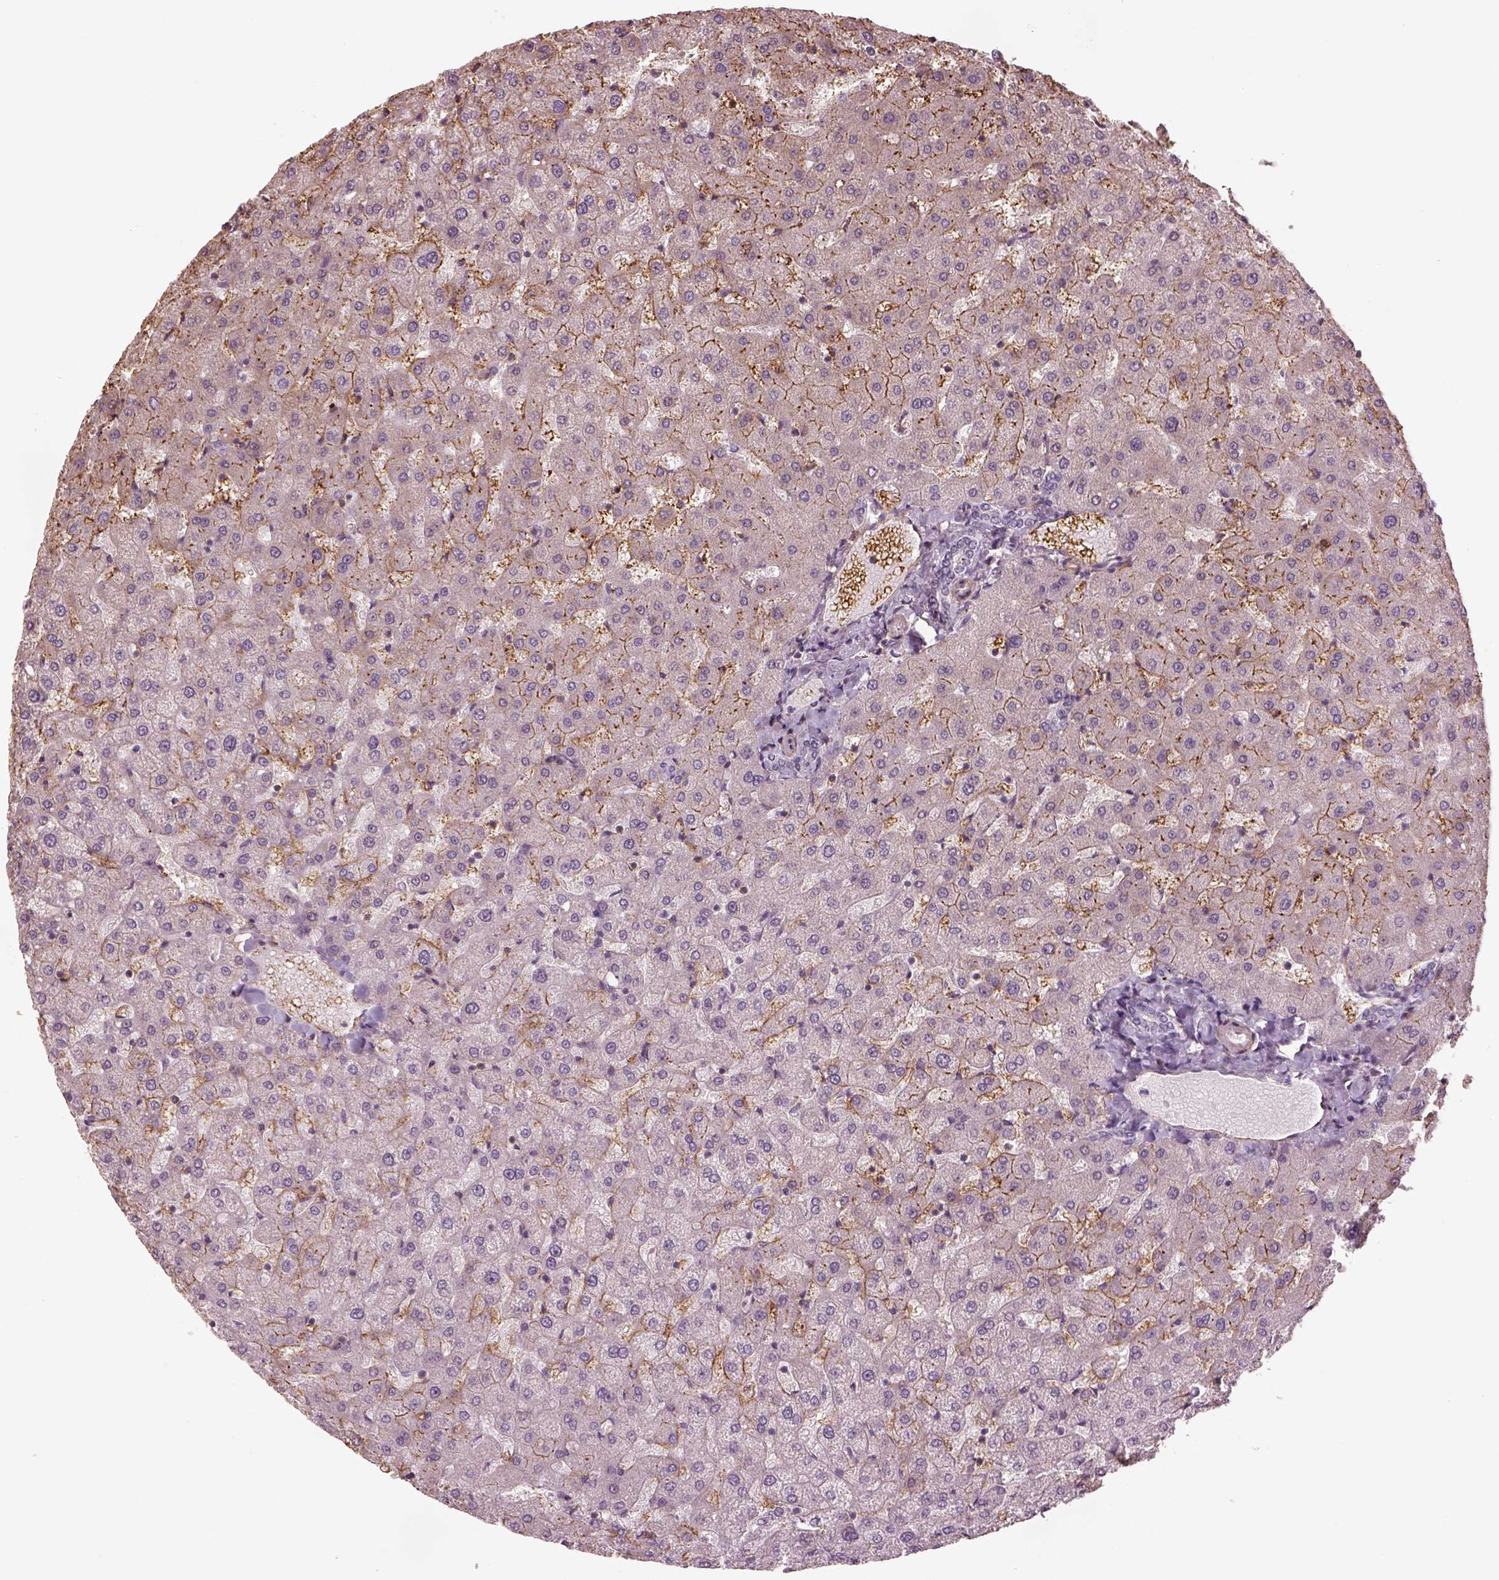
{"staining": {"intensity": "negative", "quantity": "none", "location": "none"}, "tissue": "liver", "cell_type": "Cholangiocytes", "image_type": "normal", "snomed": [{"axis": "morphology", "description": "Normal tissue, NOS"}, {"axis": "topography", "description": "Liver"}], "caption": "Cholangiocytes are negative for protein expression in normal human liver. The staining was performed using DAB to visualize the protein expression in brown, while the nuclei were stained in blue with hematoxylin (Magnification: 20x).", "gene": "LIN7A", "patient": {"sex": "female", "age": 50}}